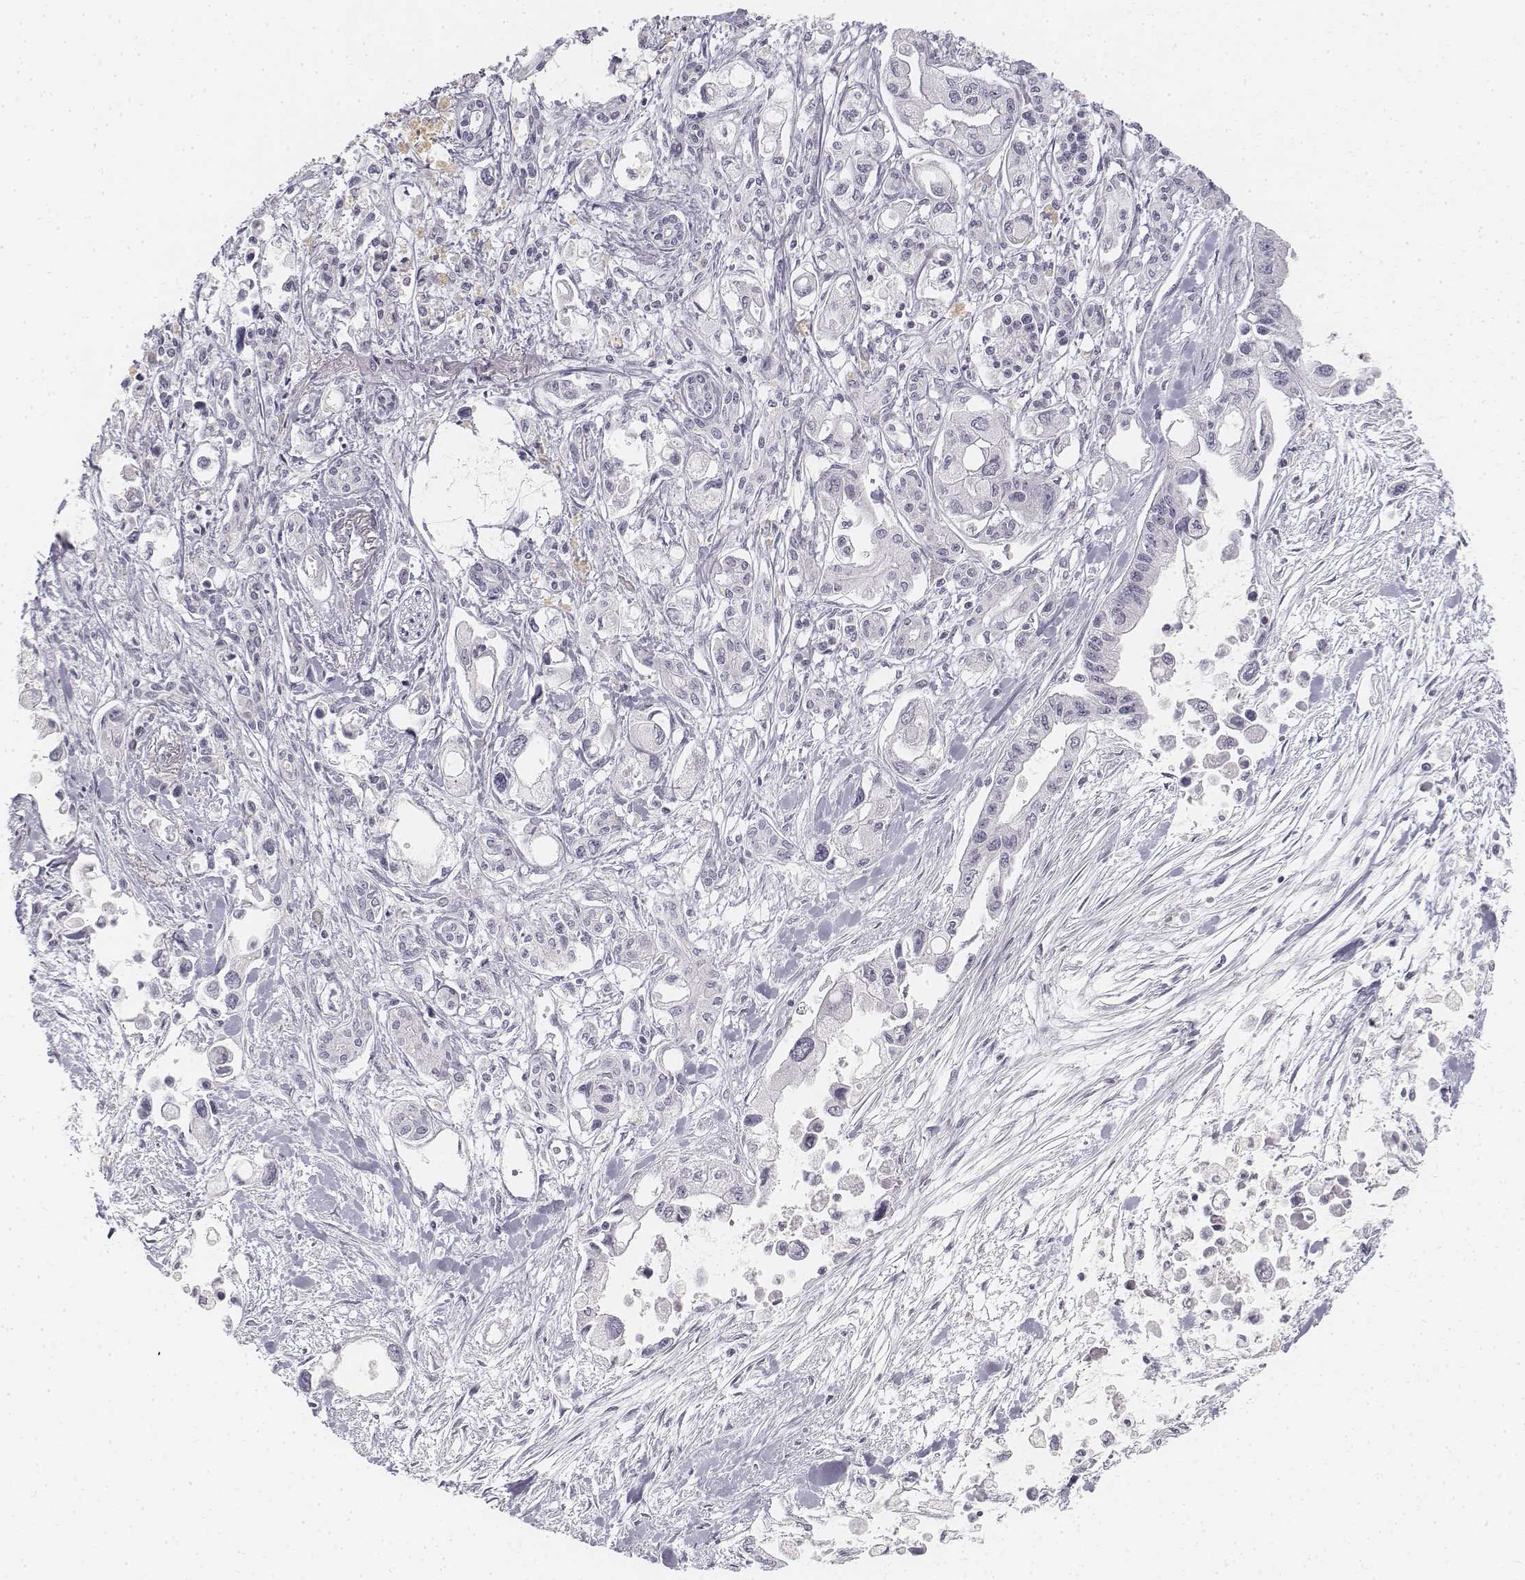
{"staining": {"intensity": "negative", "quantity": "none", "location": "none"}, "tissue": "pancreatic cancer", "cell_type": "Tumor cells", "image_type": "cancer", "snomed": [{"axis": "morphology", "description": "Adenocarcinoma, NOS"}, {"axis": "topography", "description": "Pancreas"}], "caption": "Adenocarcinoma (pancreatic) was stained to show a protein in brown. There is no significant staining in tumor cells.", "gene": "KRTAP2-1", "patient": {"sex": "female", "age": 61}}